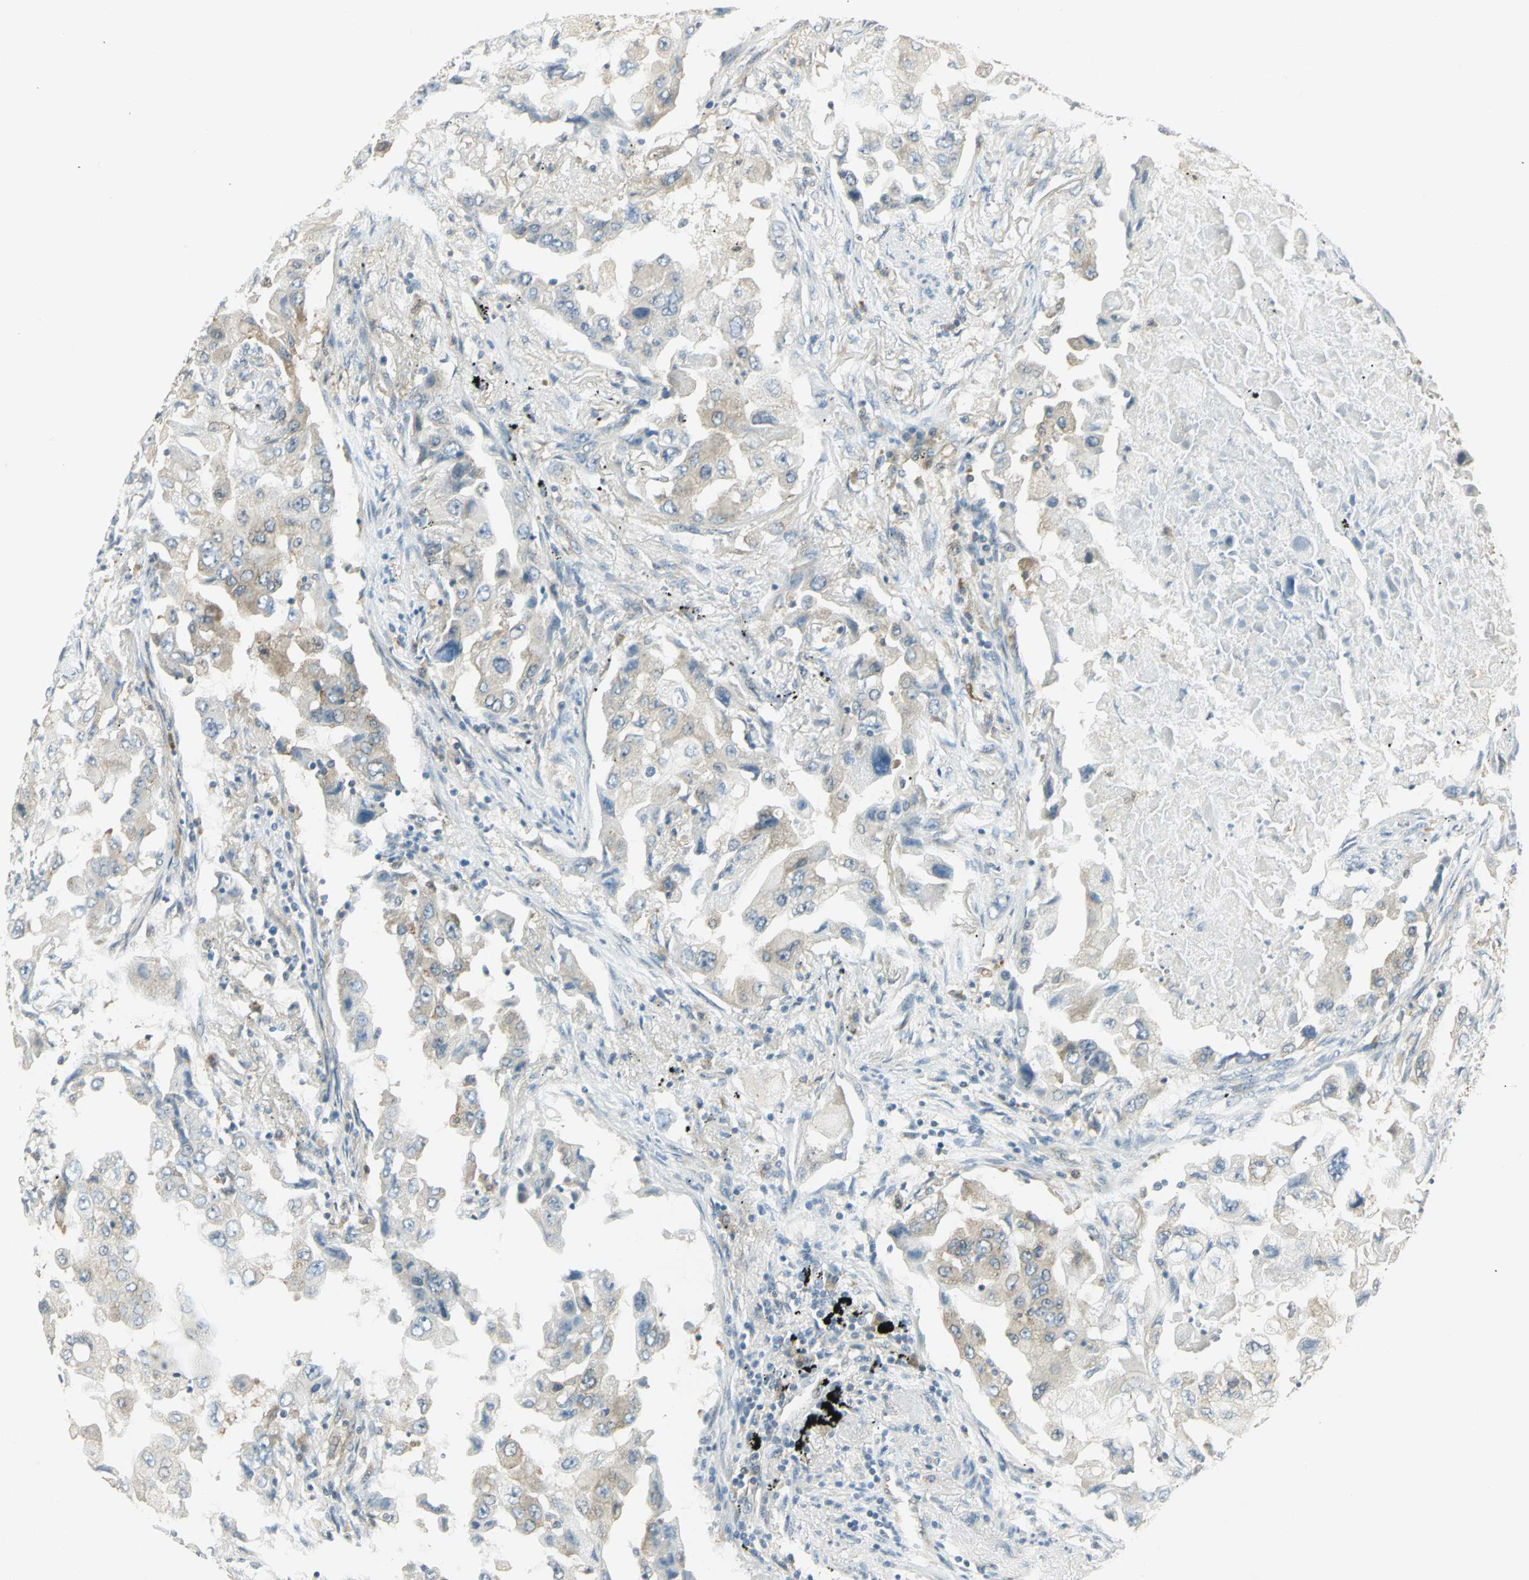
{"staining": {"intensity": "weak", "quantity": "25%-75%", "location": "cytoplasmic/membranous"}, "tissue": "lung cancer", "cell_type": "Tumor cells", "image_type": "cancer", "snomed": [{"axis": "morphology", "description": "Adenocarcinoma, NOS"}, {"axis": "topography", "description": "Lung"}], "caption": "A photomicrograph showing weak cytoplasmic/membranous expression in approximately 25%-75% of tumor cells in lung cancer, as visualized by brown immunohistochemical staining.", "gene": "FYN", "patient": {"sex": "female", "age": 65}}